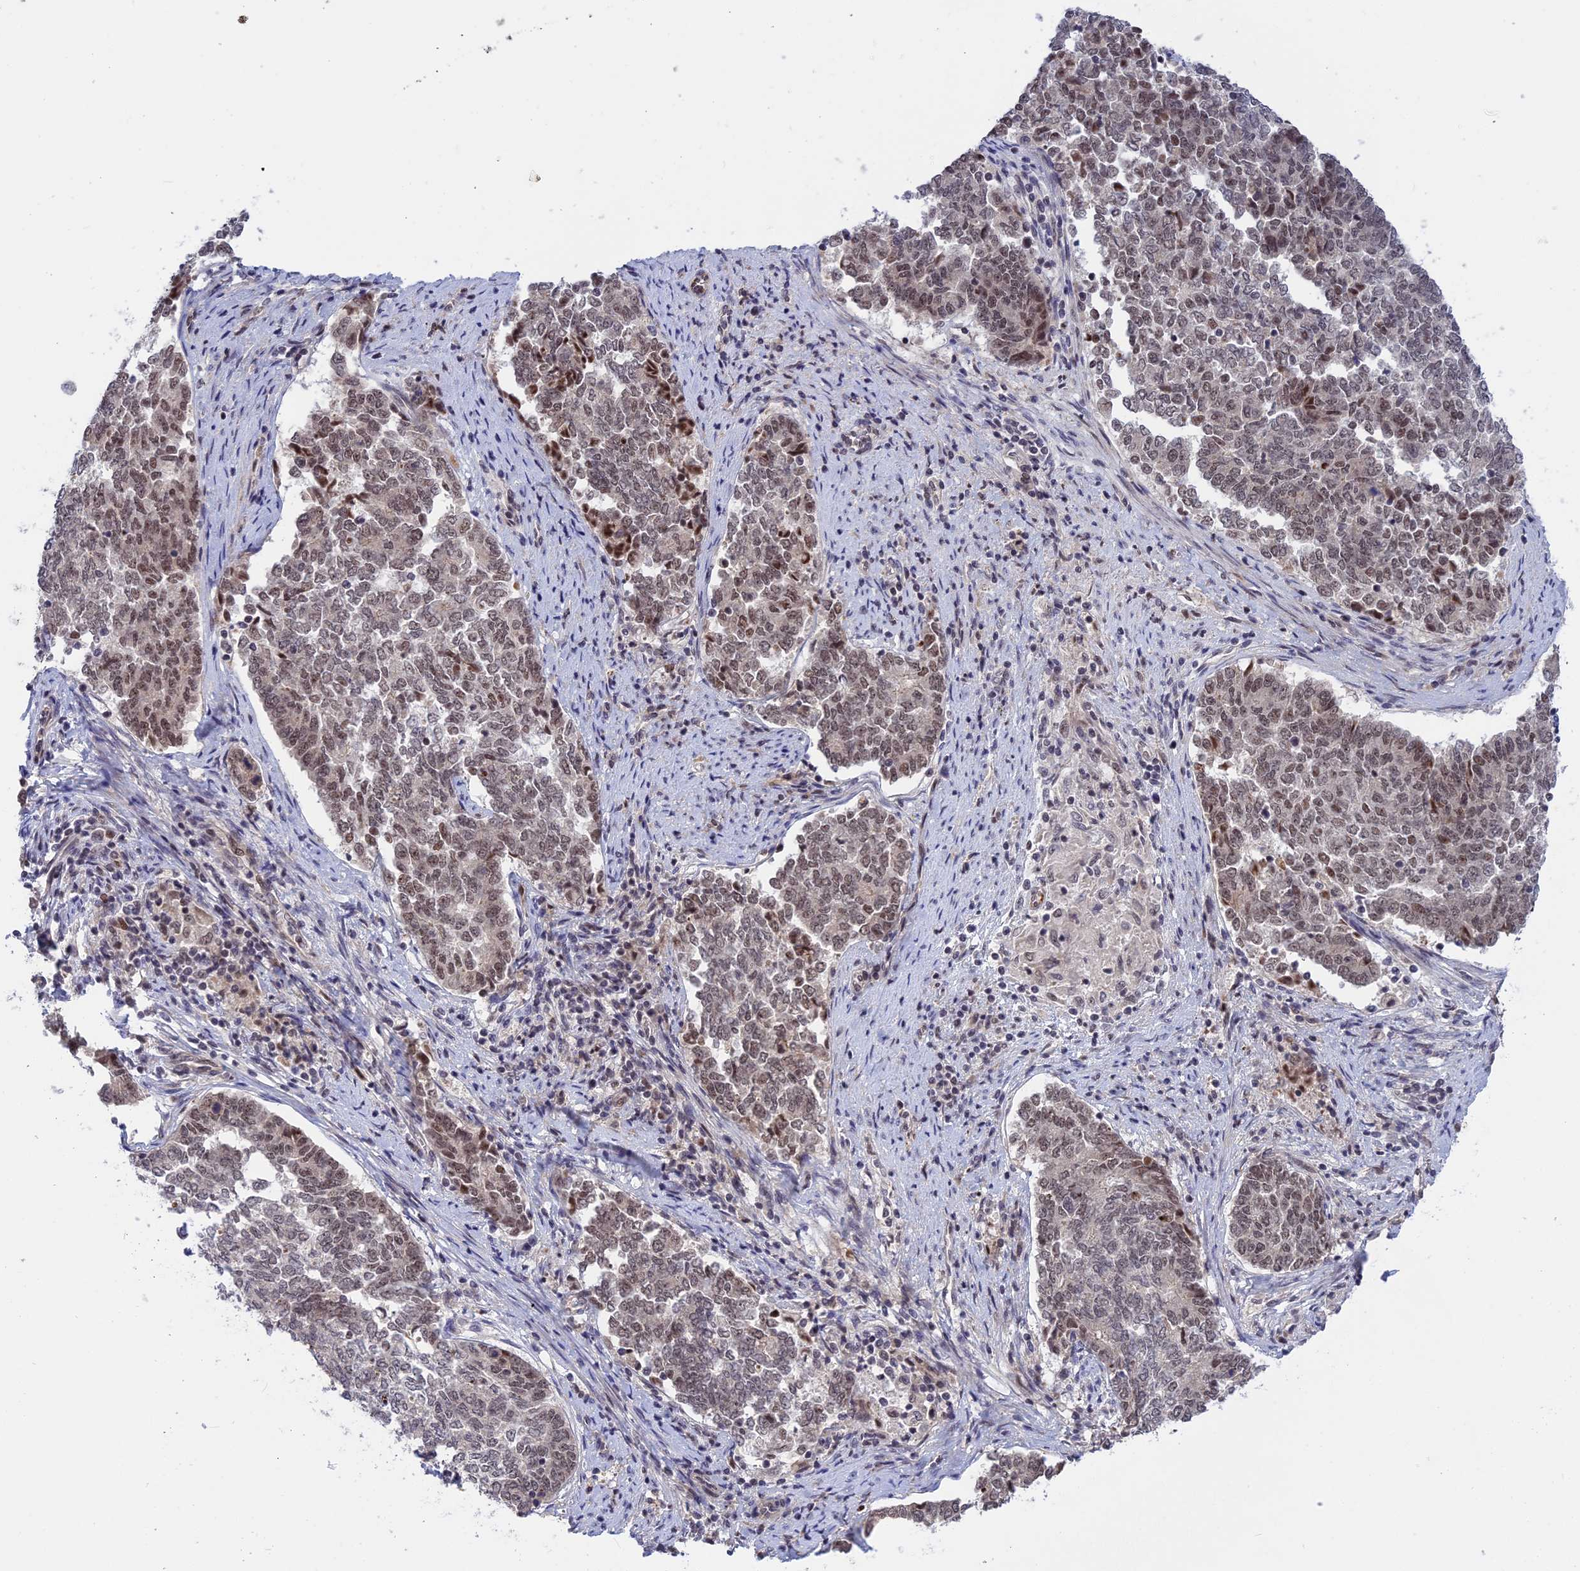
{"staining": {"intensity": "moderate", "quantity": "25%-75%", "location": "nuclear"}, "tissue": "endometrial cancer", "cell_type": "Tumor cells", "image_type": "cancer", "snomed": [{"axis": "morphology", "description": "Adenocarcinoma, NOS"}, {"axis": "topography", "description": "Endometrium"}], "caption": "Endometrial adenocarcinoma stained for a protein displays moderate nuclear positivity in tumor cells.", "gene": "POLR2C", "patient": {"sex": "female", "age": 80}}